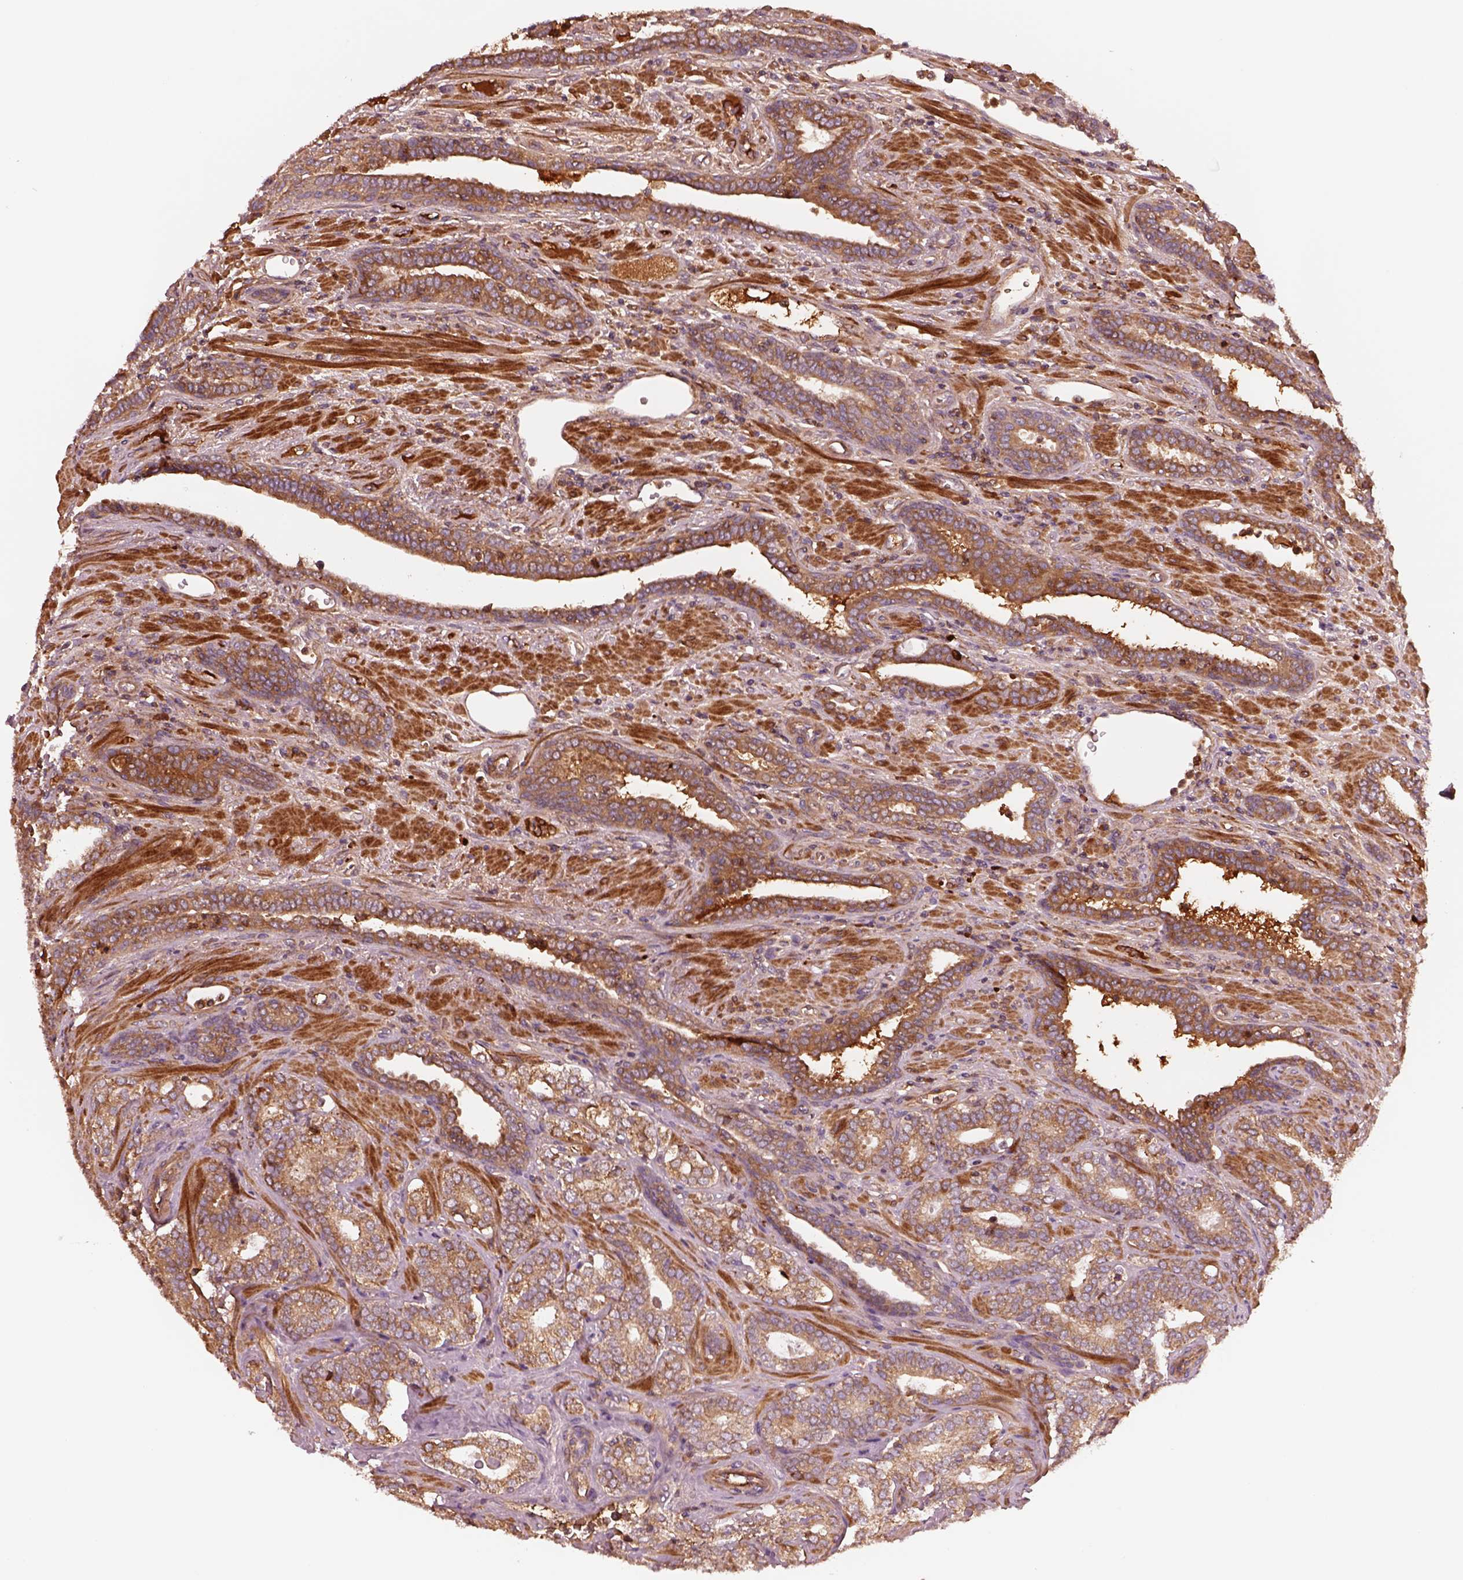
{"staining": {"intensity": "moderate", "quantity": "<25%", "location": "cytoplasmic/membranous"}, "tissue": "prostate cancer", "cell_type": "Tumor cells", "image_type": "cancer", "snomed": [{"axis": "morphology", "description": "Adenocarcinoma, Low grade"}, {"axis": "topography", "description": "Prostate"}], "caption": "High-power microscopy captured an immunohistochemistry (IHC) histopathology image of prostate cancer, revealing moderate cytoplasmic/membranous expression in about <25% of tumor cells. (Stains: DAB (3,3'-diaminobenzidine) in brown, nuclei in blue, Microscopy: brightfield microscopy at high magnification).", "gene": "ASCC2", "patient": {"sex": "male", "age": 61}}